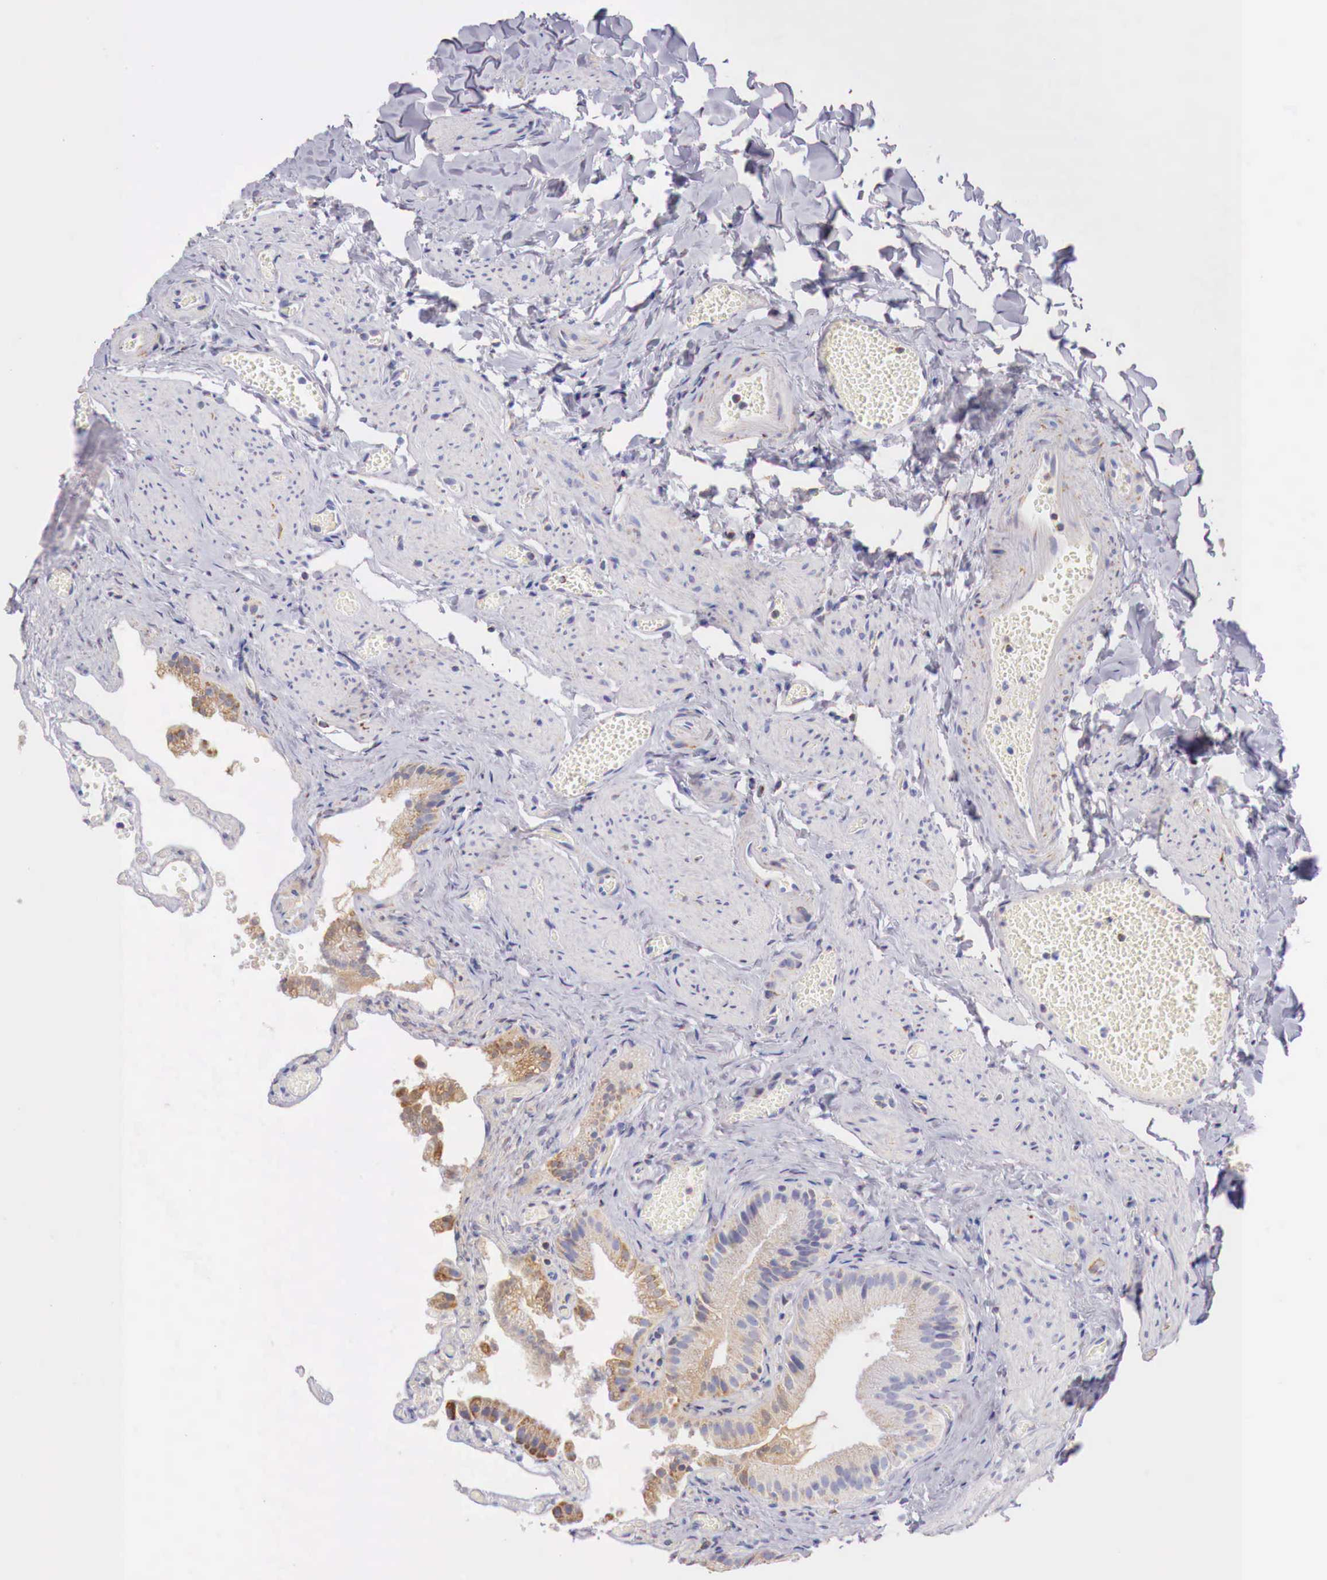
{"staining": {"intensity": "weak", "quantity": ">75%", "location": "cytoplasmic/membranous"}, "tissue": "gallbladder", "cell_type": "Glandular cells", "image_type": "normal", "snomed": [{"axis": "morphology", "description": "Normal tissue, NOS"}, {"axis": "topography", "description": "Gallbladder"}], "caption": "Weak cytoplasmic/membranous positivity is seen in approximately >75% of glandular cells in unremarkable gallbladder. (Stains: DAB (3,3'-diaminobenzidine) in brown, nuclei in blue, Microscopy: brightfield microscopy at high magnification).", "gene": "IDH3G", "patient": {"sex": "female", "age": 44}}